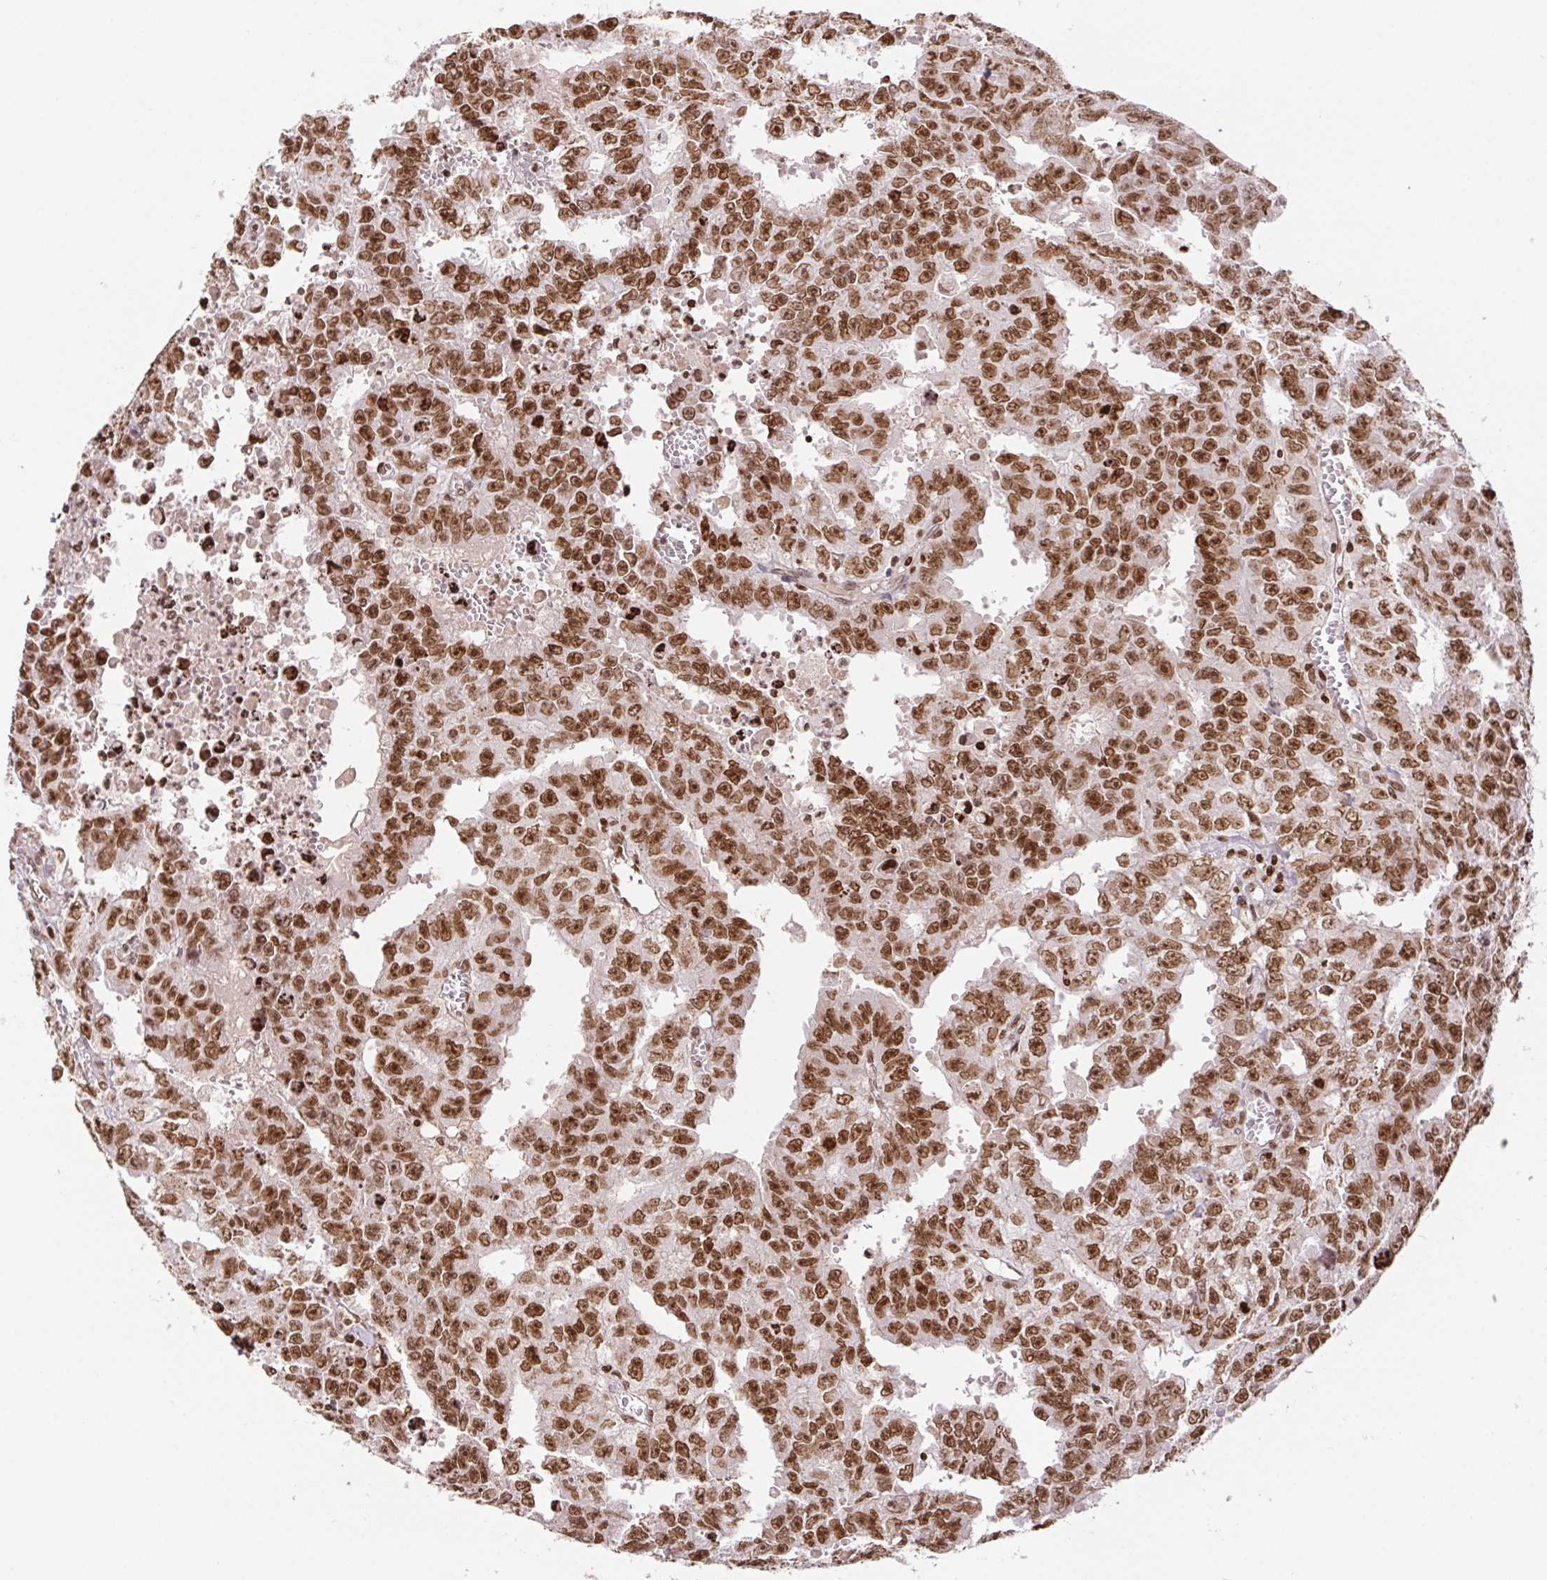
{"staining": {"intensity": "strong", "quantity": ">75%", "location": "nuclear"}, "tissue": "testis cancer", "cell_type": "Tumor cells", "image_type": "cancer", "snomed": [{"axis": "morphology", "description": "Carcinoma, Embryonal, NOS"}, {"axis": "morphology", "description": "Teratoma, malignant, NOS"}, {"axis": "topography", "description": "Testis"}], "caption": "Brown immunohistochemical staining in testis cancer (malignant teratoma) shows strong nuclear positivity in about >75% of tumor cells.", "gene": "POLD3", "patient": {"sex": "male", "age": 24}}